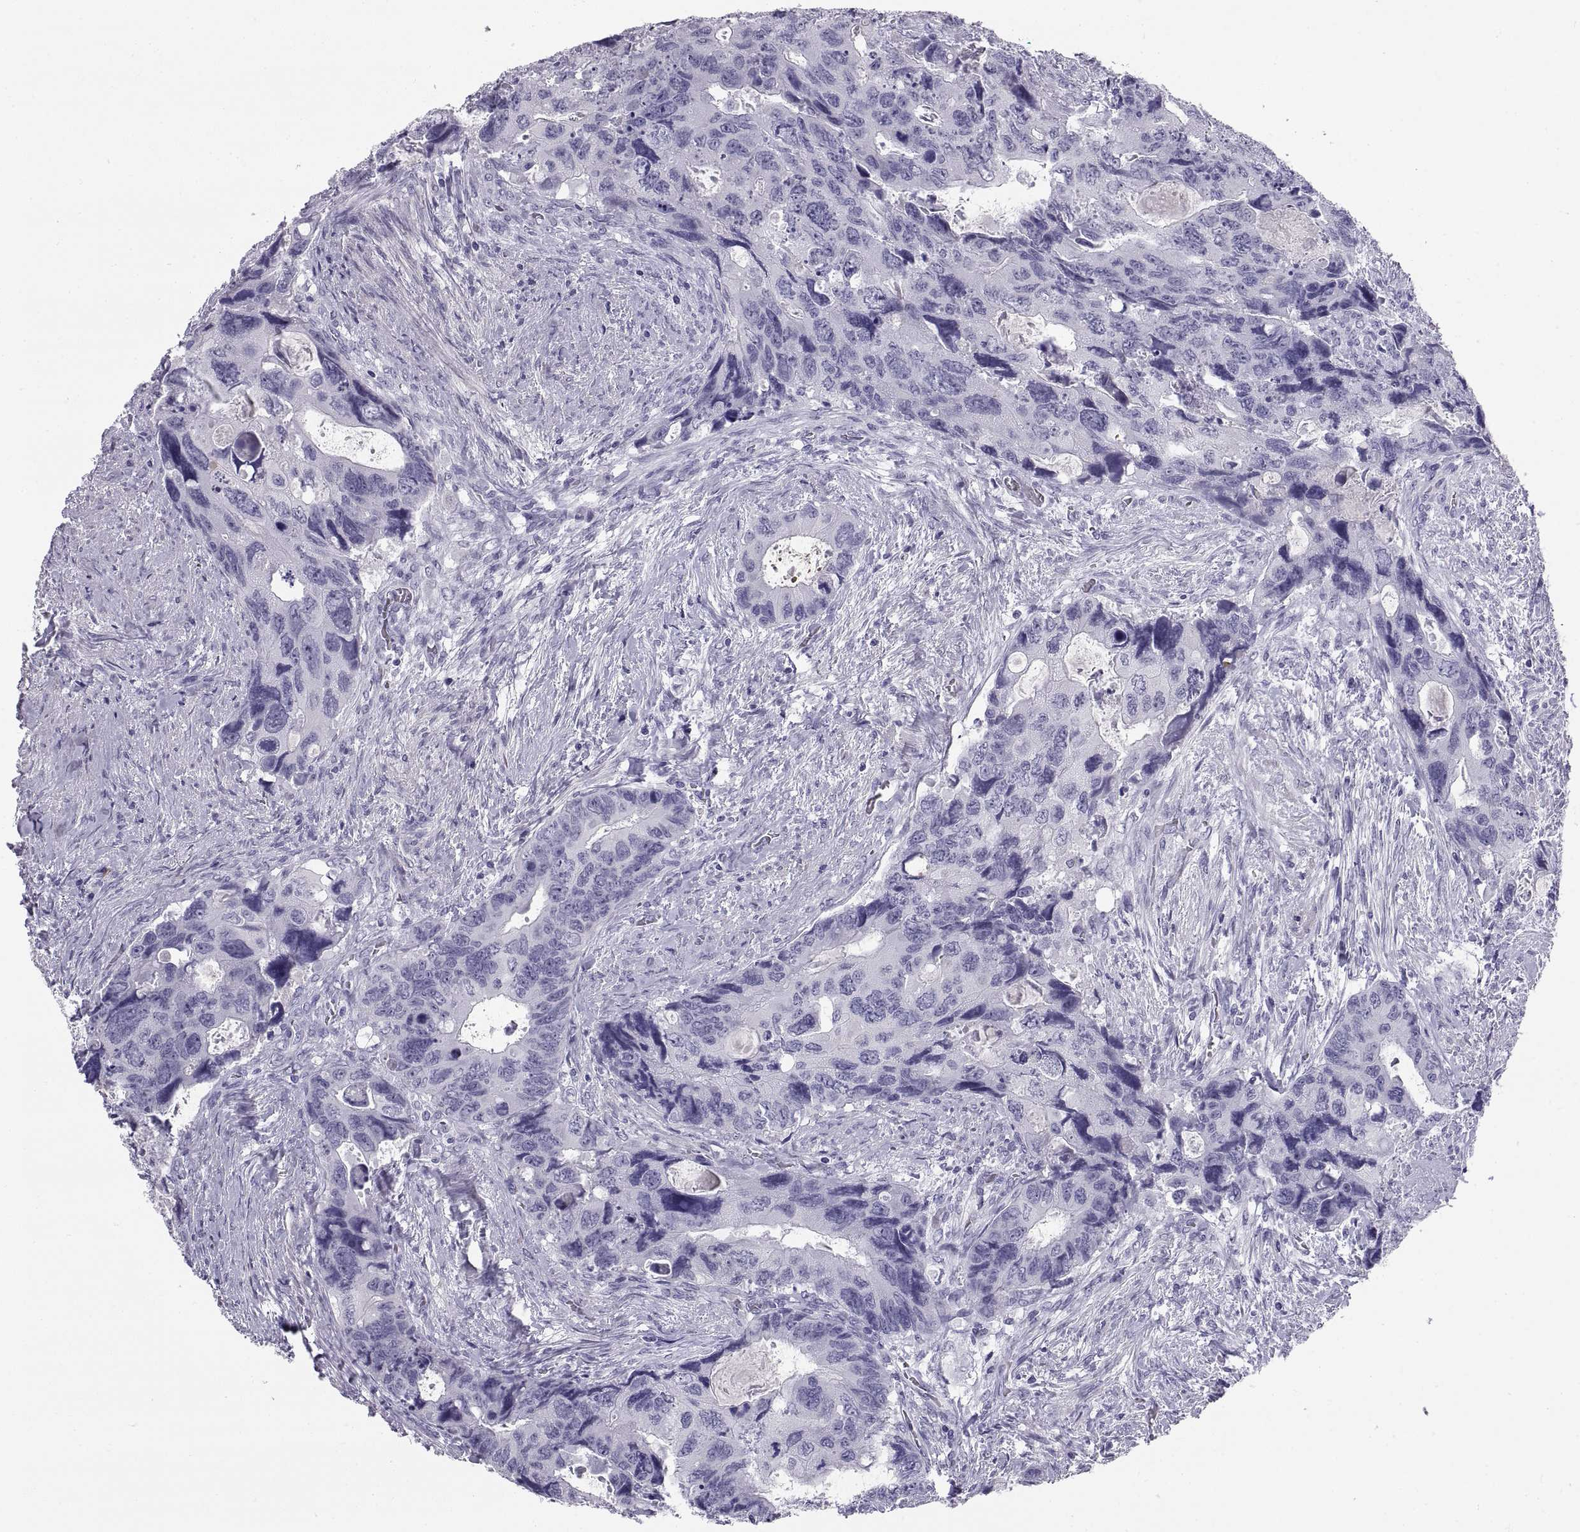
{"staining": {"intensity": "negative", "quantity": "none", "location": "none"}, "tissue": "colorectal cancer", "cell_type": "Tumor cells", "image_type": "cancer", "snomed": [{"axis": "morphology", "description": "Adenocarcinoma, NOS"}, {"axis": "topography", "description": "Rectum"}], "caption": "The image exhibits no significant expression in tumor cells of colorectal cancer (adenocarcinoma). (Stains: DAB (3,3'-diaminobenzidine) immunohistochemistry with hematoxylin counter stain, Microscopy: brightfield microscopy at high magnification).", "gene": "CT47A10", "patient": {"sex": "male", "age": 62}}